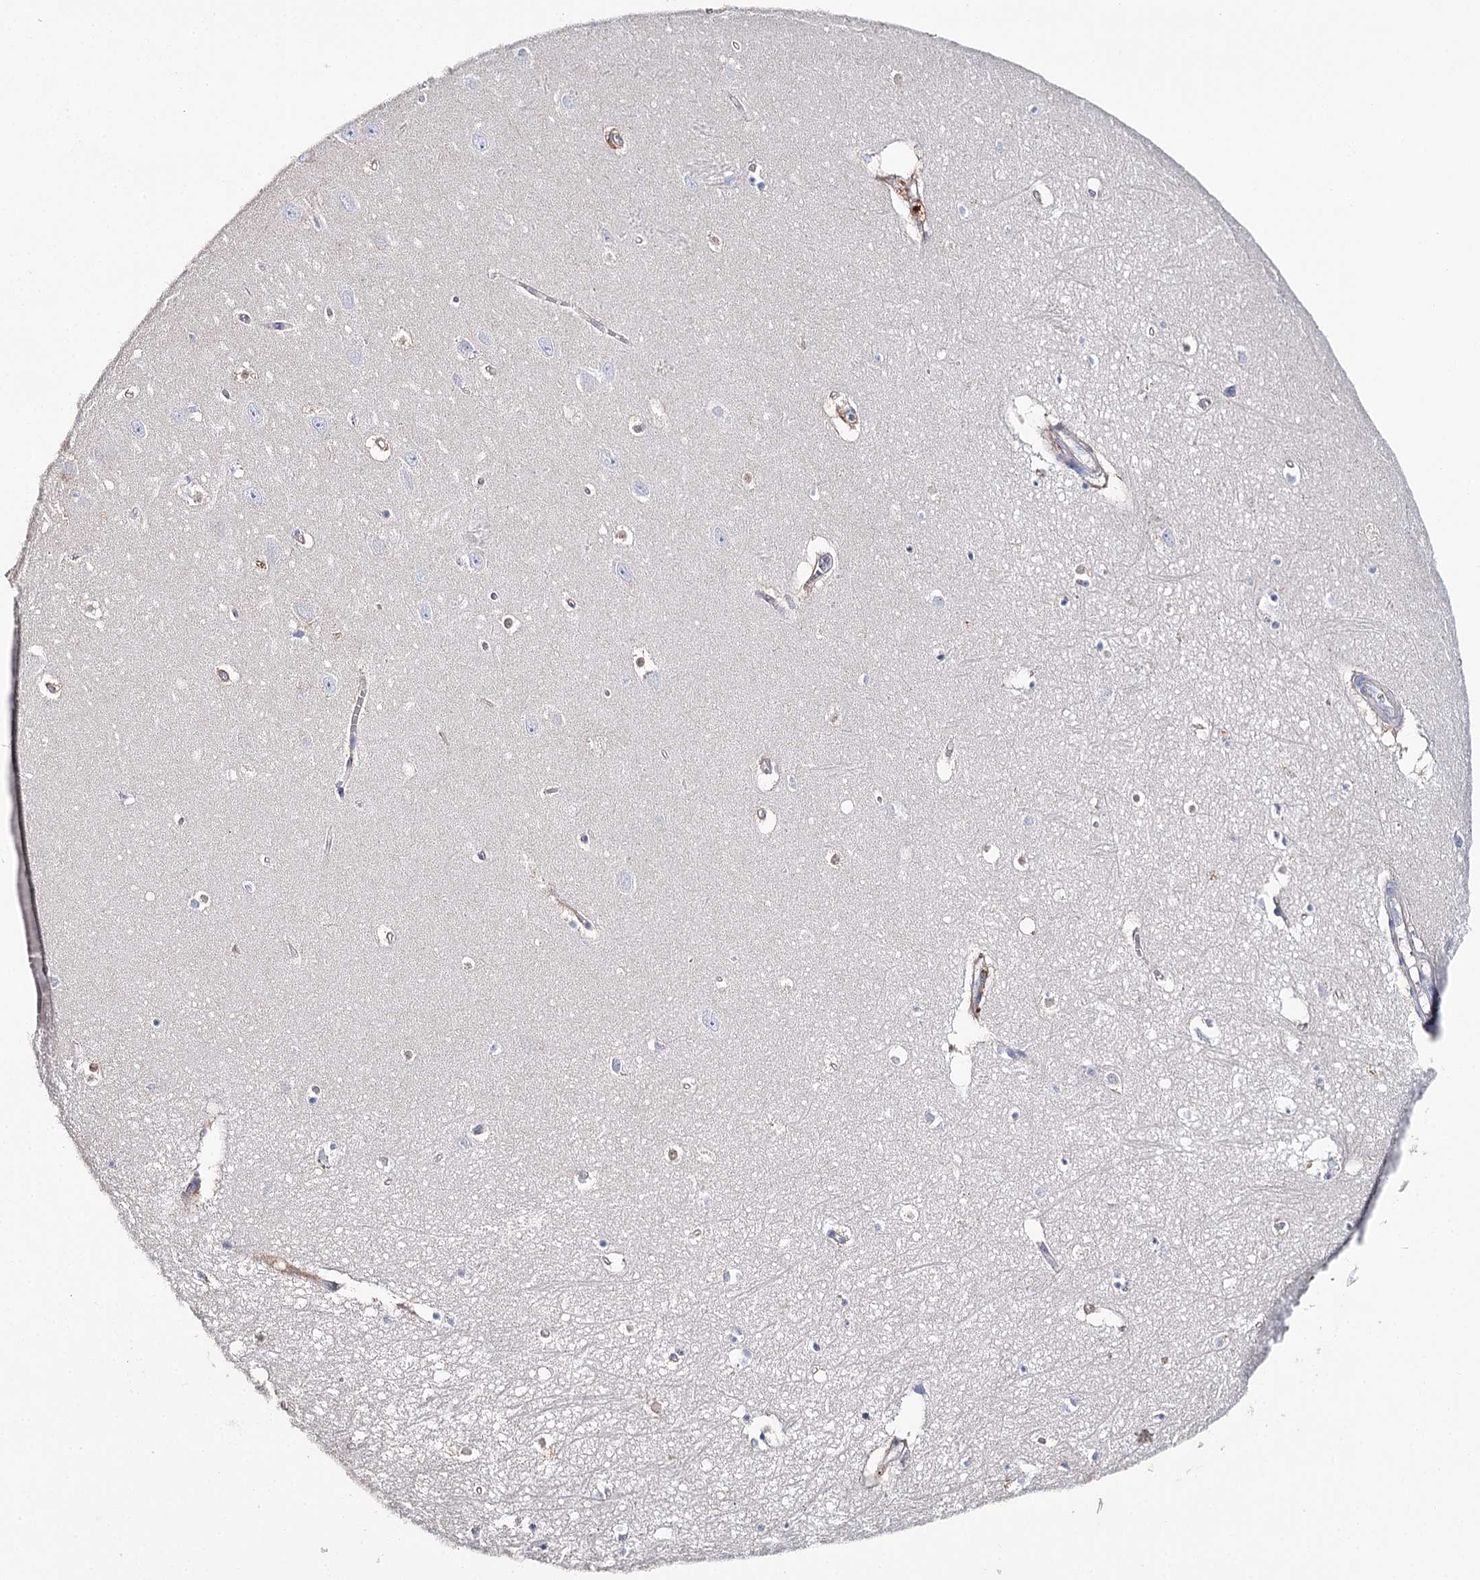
{"staining": {"intensity": "negative", "quantity": "none", "location": "none"}, "tissue": "hippocampus", "cell_type": "Glial cells", "image_type": "normal", "snomed": [{"axis": "morphology", "description": "Normal tissue, NOS"}, {"axis": "topography", "description": "Hippocampus"}], "caption": "IHC of unremarkable human hippocampus demonstrates no positivity in glial cells.", "gene": "EPYC", "patient": {"sex": "female", "age": 64}}